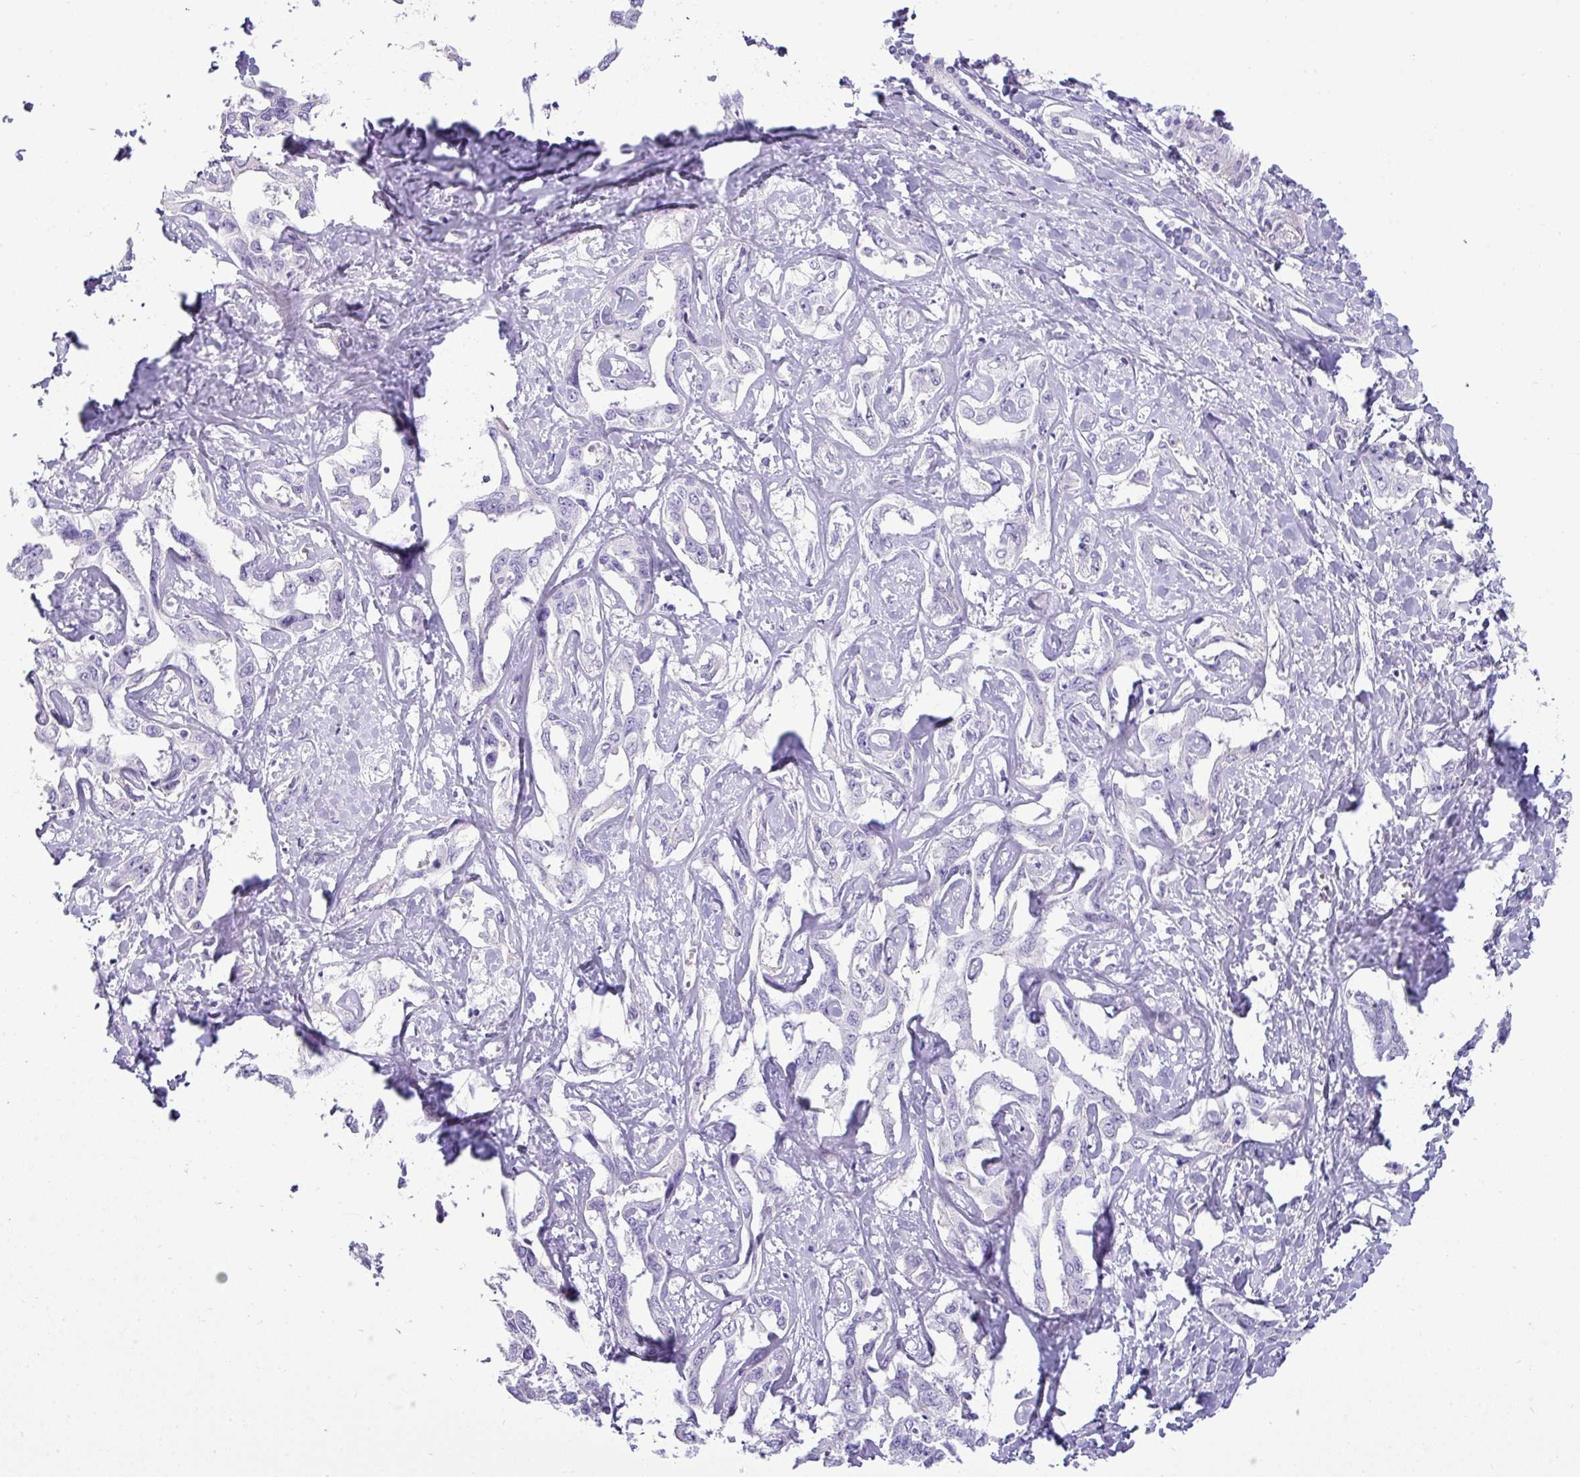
{"staining": {"intensity": "negative", "quantity": "none", "location": "none"}, "tissue": "liver cancer", "cell_type": "Tumor cells", "image_type": "cancer", "snomed": [{"axis": "morphology", "description": "Cholangiocarcinoma"}, {"axis": "topography", "description": "Liver"}], "caption": "There is no significant expression in tumor cells of liver cancer (cholangiocarcinoma).", "gene": "VCX2", "patient": {"sex": "male", "age": 59}}